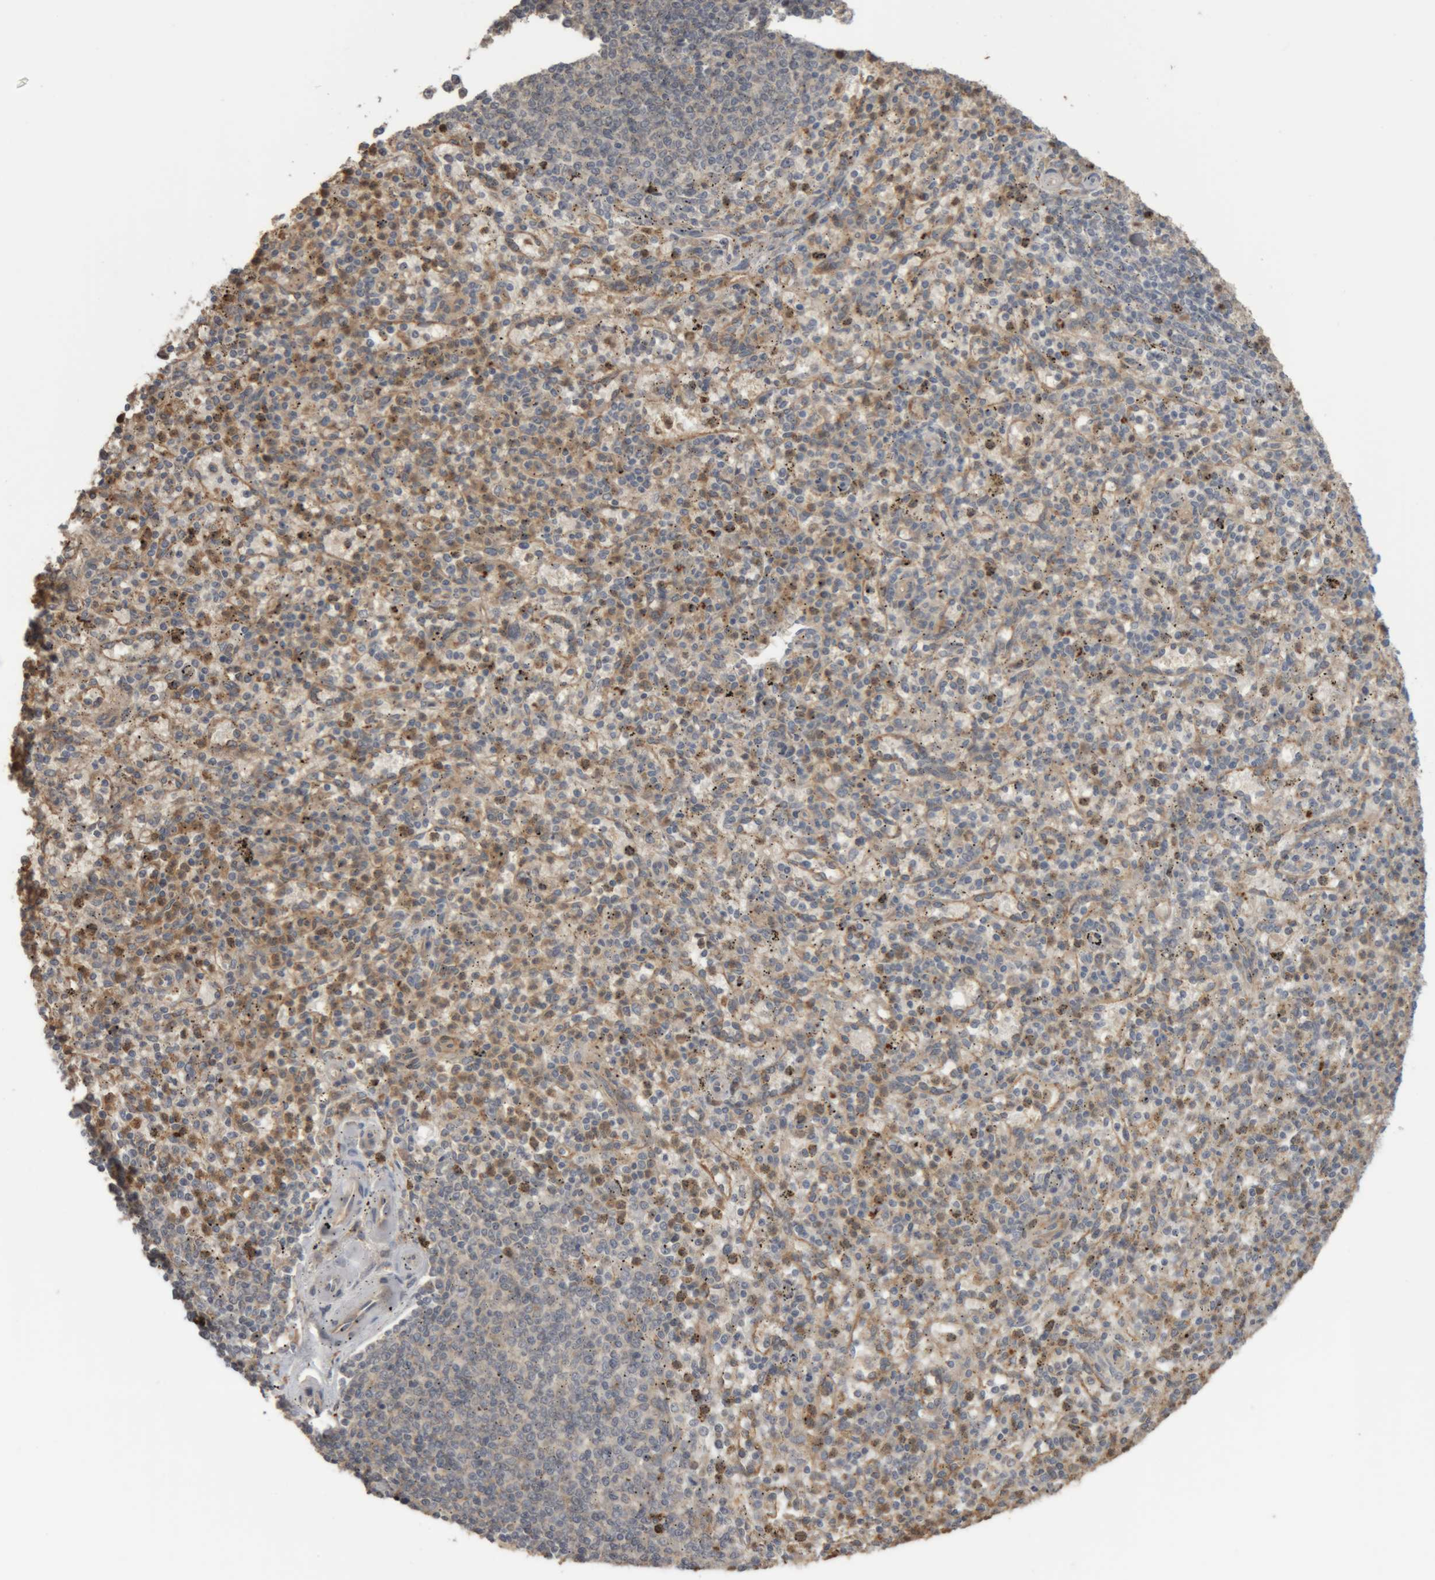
{"staining": {"intensity": "weak", "quantity": "25%-75%", "location": "cytoplasmic/membranous"}, "tissue": "spleen", "cell_type": "Cells in red pulp", "image_type": "normal", "snomed": [{"axis": "morphology", "description": "Normal tissue, NOS"}, {"axis": "topography", "description": "Spleen"}], "caption": "Spleen was stained to show a protein in brown. There is low levels of weak cytoplasmic/membranous staining in about 25%-75% of cells in red pulp. Using DAB (brown) and hematoxylin (blue) stains, captured at high magnification using brightfield microscopy.", "gene": "TMED7", "patient": {"sex": "male", "age": 72}}